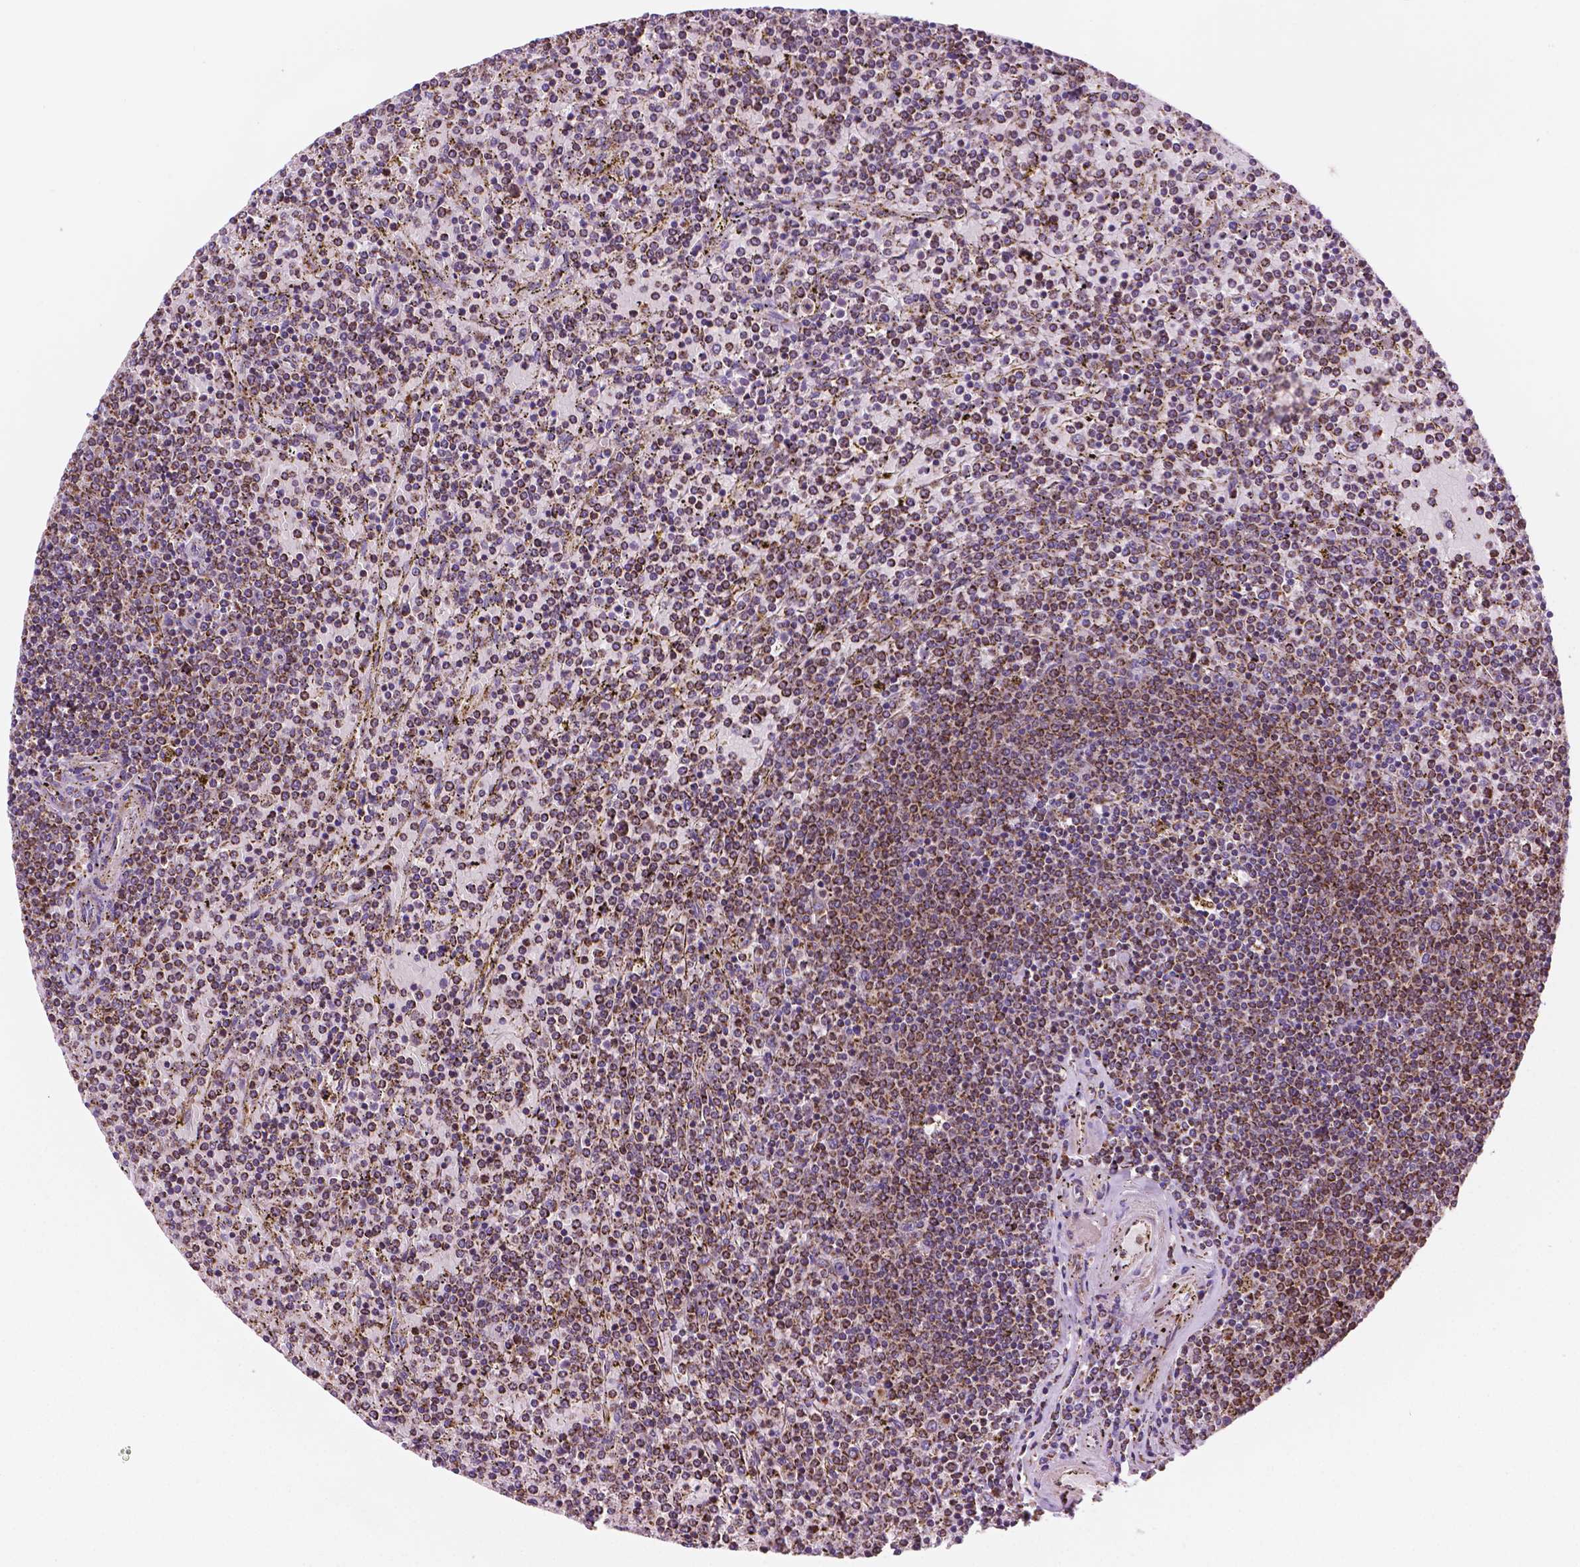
{"staining": {"intensity": "moderate", "quantity": ">75%", "location": "cytoplasmic/membranous"}, "tissue": "lymphoma", "cell_type": "Tumor cells", "image_type": "cancer", "snomed": [{"axis": "morphology", "description": "Malignant lymphoma, non-Hodgkin's type, Low grade"}, {"axis": "topography", "description": "Spleen"}], "caption": "Immunohistochemical staining of lymphoma shows moderate cytoplasmic/membranous protein expression in approximately >75% of tumor cells.", "gene": "GEMIN4", "patient": {"sex": "female", "age": 77}}